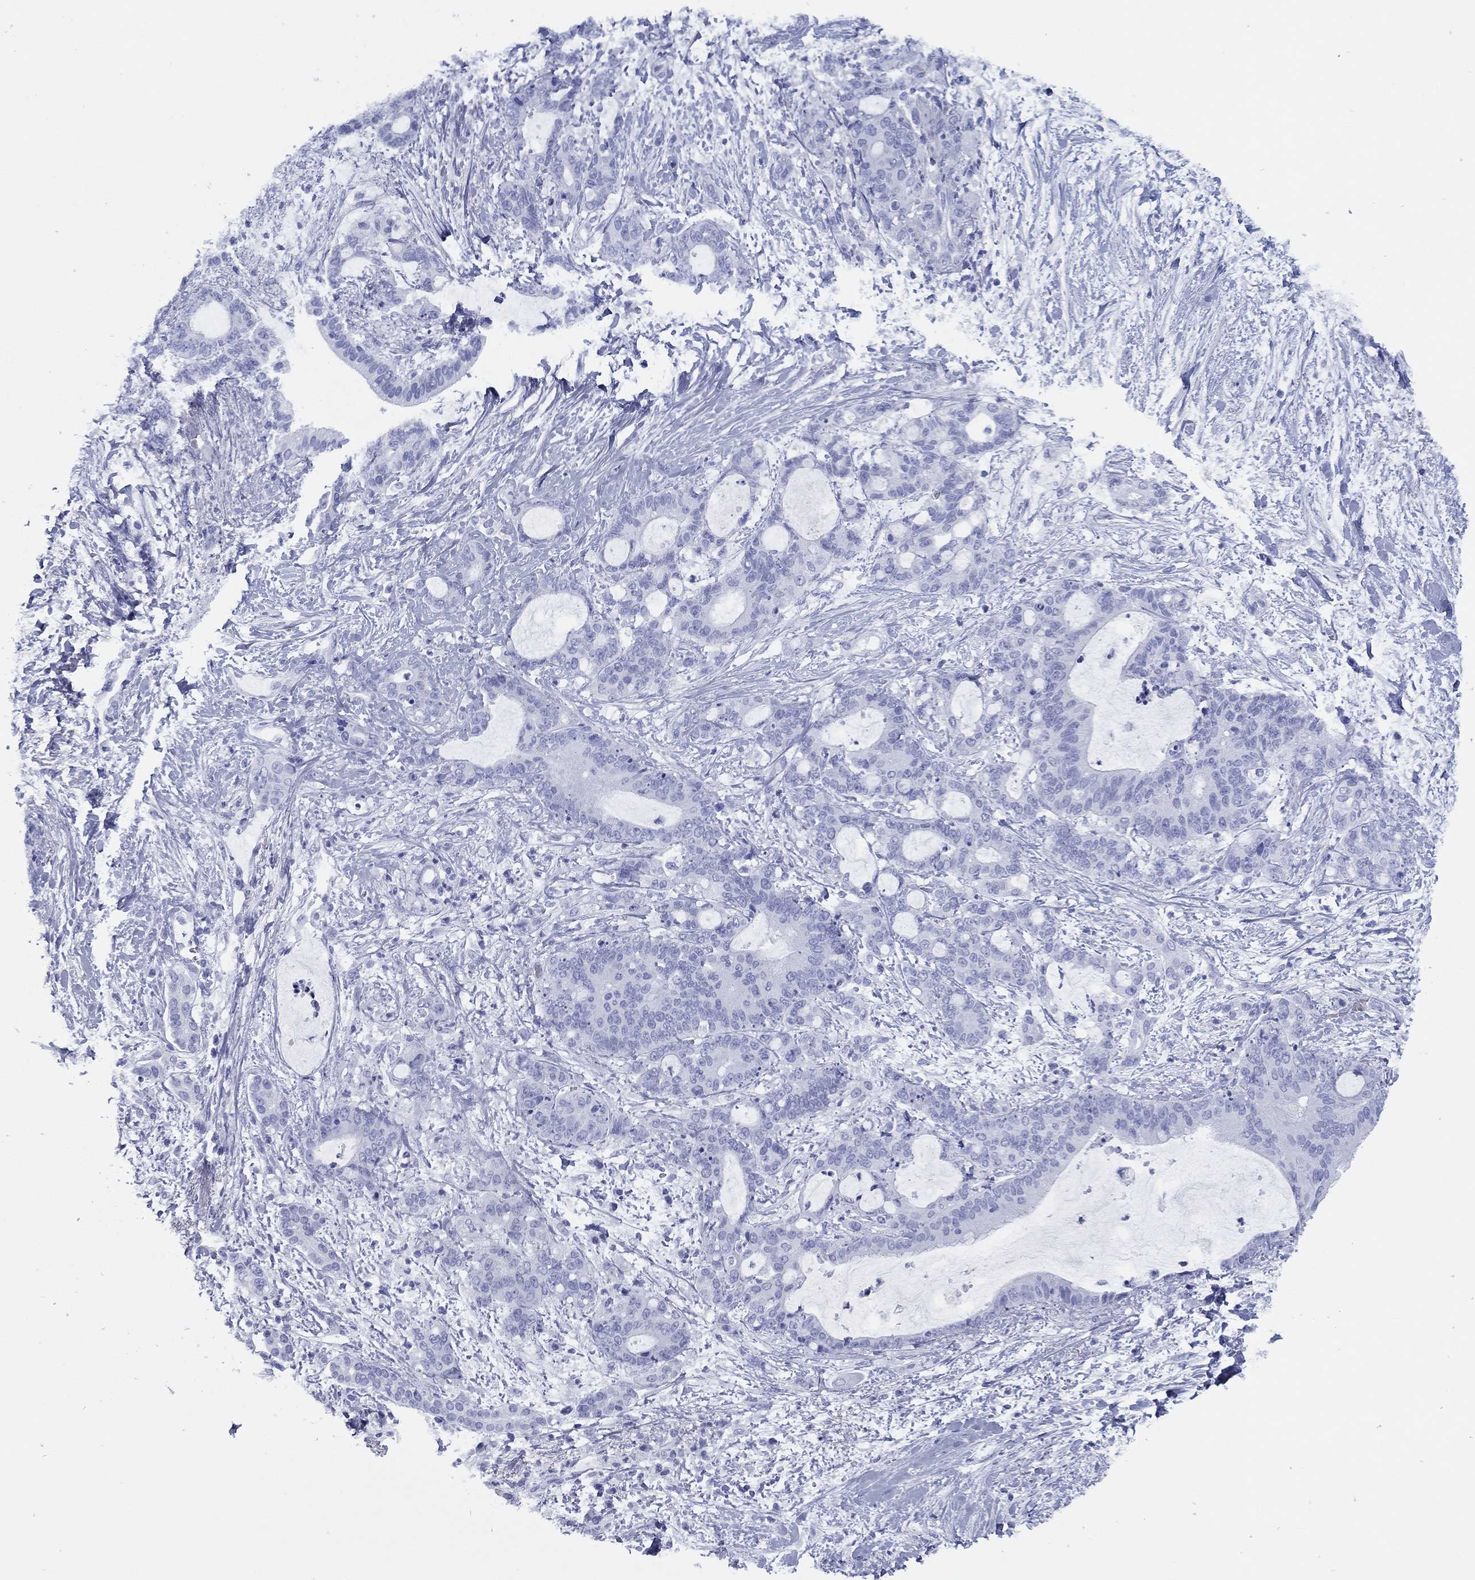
{"staining": {"intensity": "negative", "quantity": "none", "location": "none"}, "tissue": "liver cancer", "cell_type": "Tumor cells", "image_type": "cancer", "snomed": [{"axis": "morphology", "description": "Cholangiocarcinoma"}, {"axis": "topography", "description": "Liver"}], "caption": "Liver cancer (cholangiocarcinoma) stained for a protein using IHC exhibits no expression tumor cells.", "gene": "TMEM252", "patient": {"sex": "female", "age": 73}}